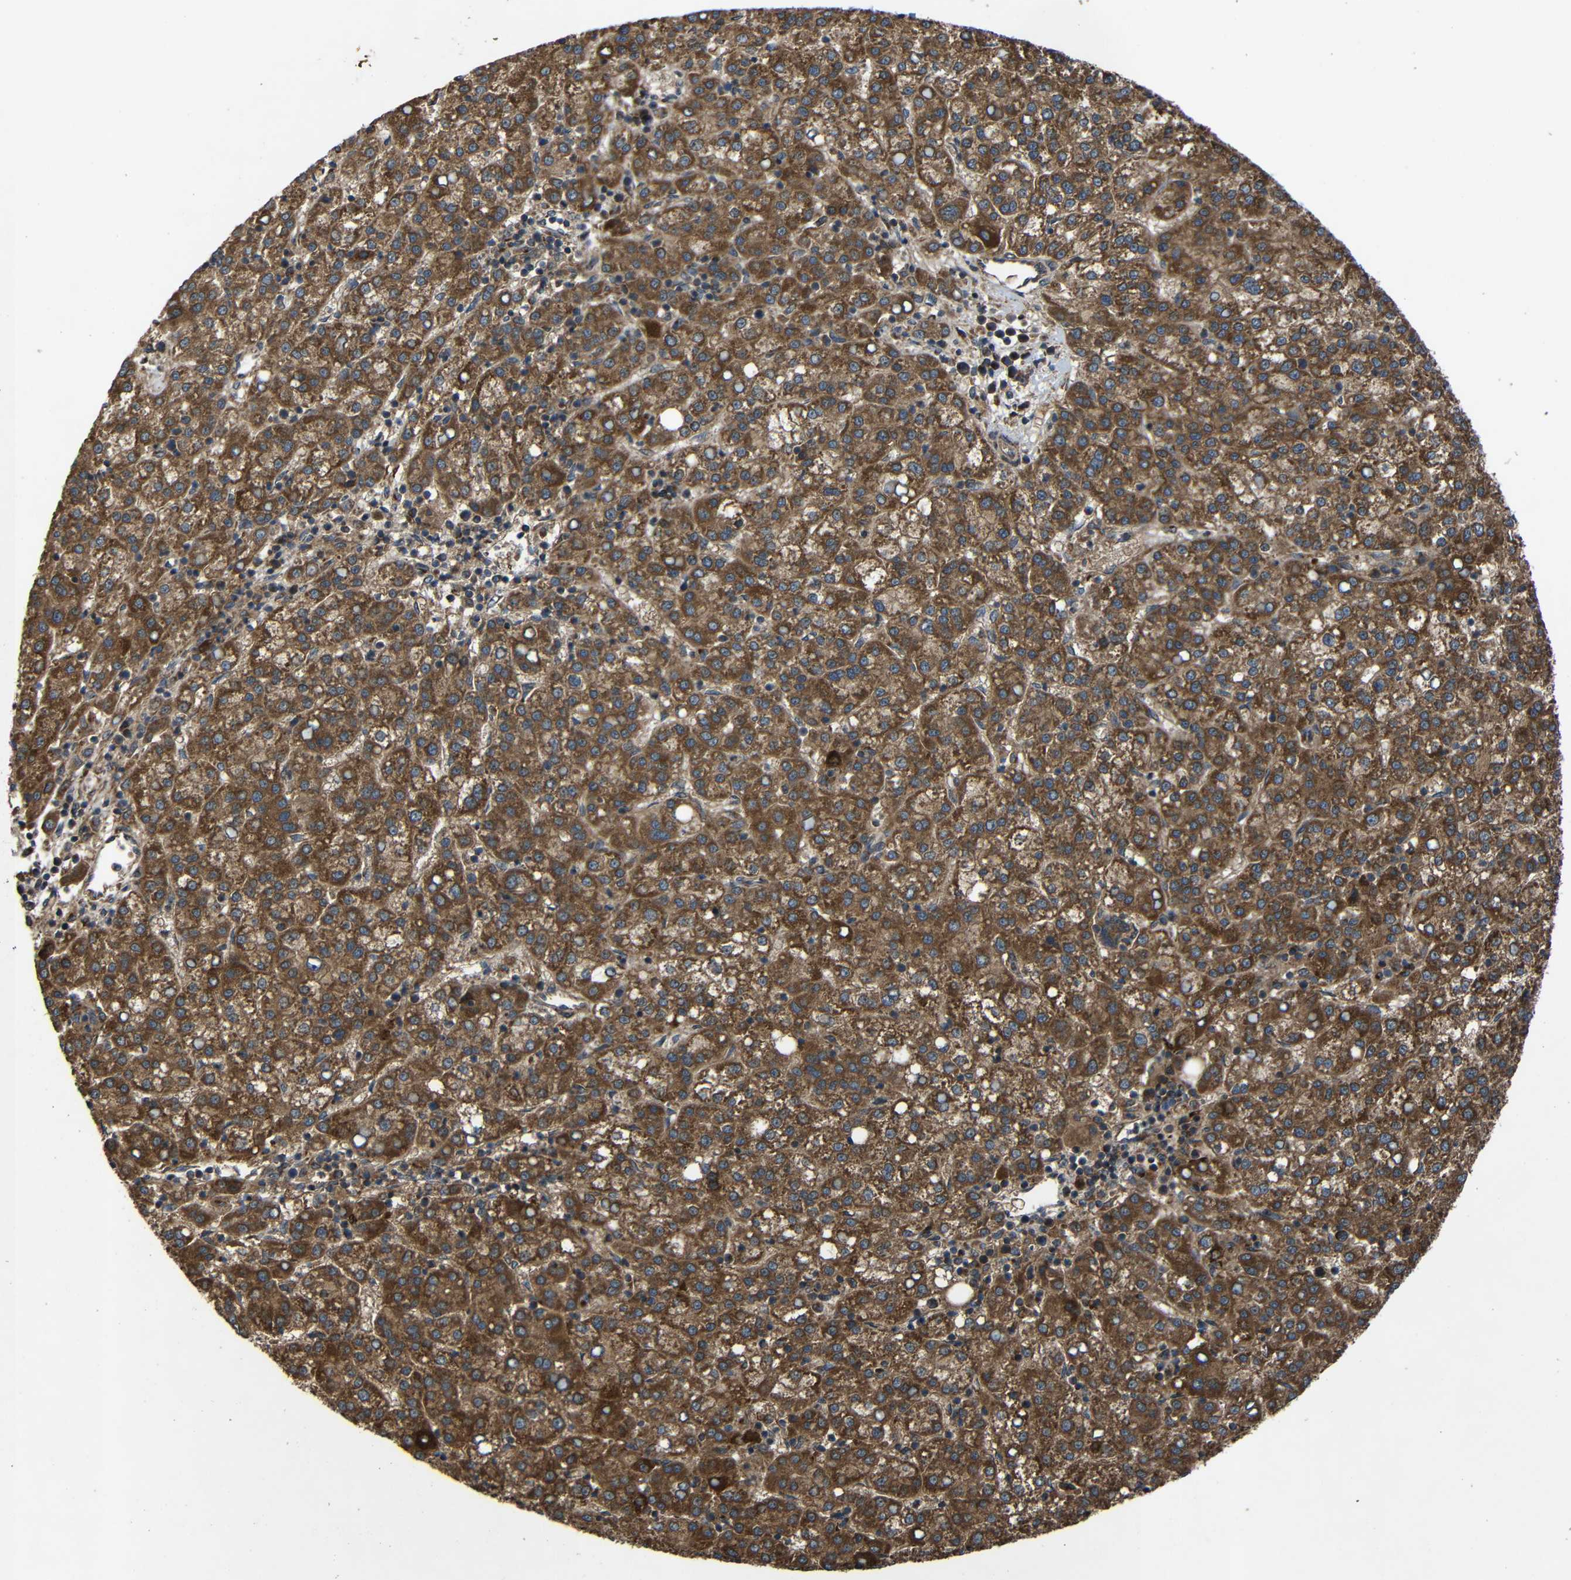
{"staining": {"intensity": "strong", "quantity": ">75%", "location": "cytoplasmic/membranous"}, "tissue": "liver cancer", "cell_type": "Tumor cells", "image_type": "cancer", "snomed": [{"axis": "morphology", "description": "Carcinoma, Hepatocellular, NOS"}, {"axis": "topography", "description": "Liver"}], "caption": "This micrograph reveals IHC staining of human hepatocellular carcinoma (liver), with high strong cytoplasmic/membranous expression in about >75% of tumor cells.", "gene": "C1GALT1", "patient": {"sex": "female", "age": 58}}